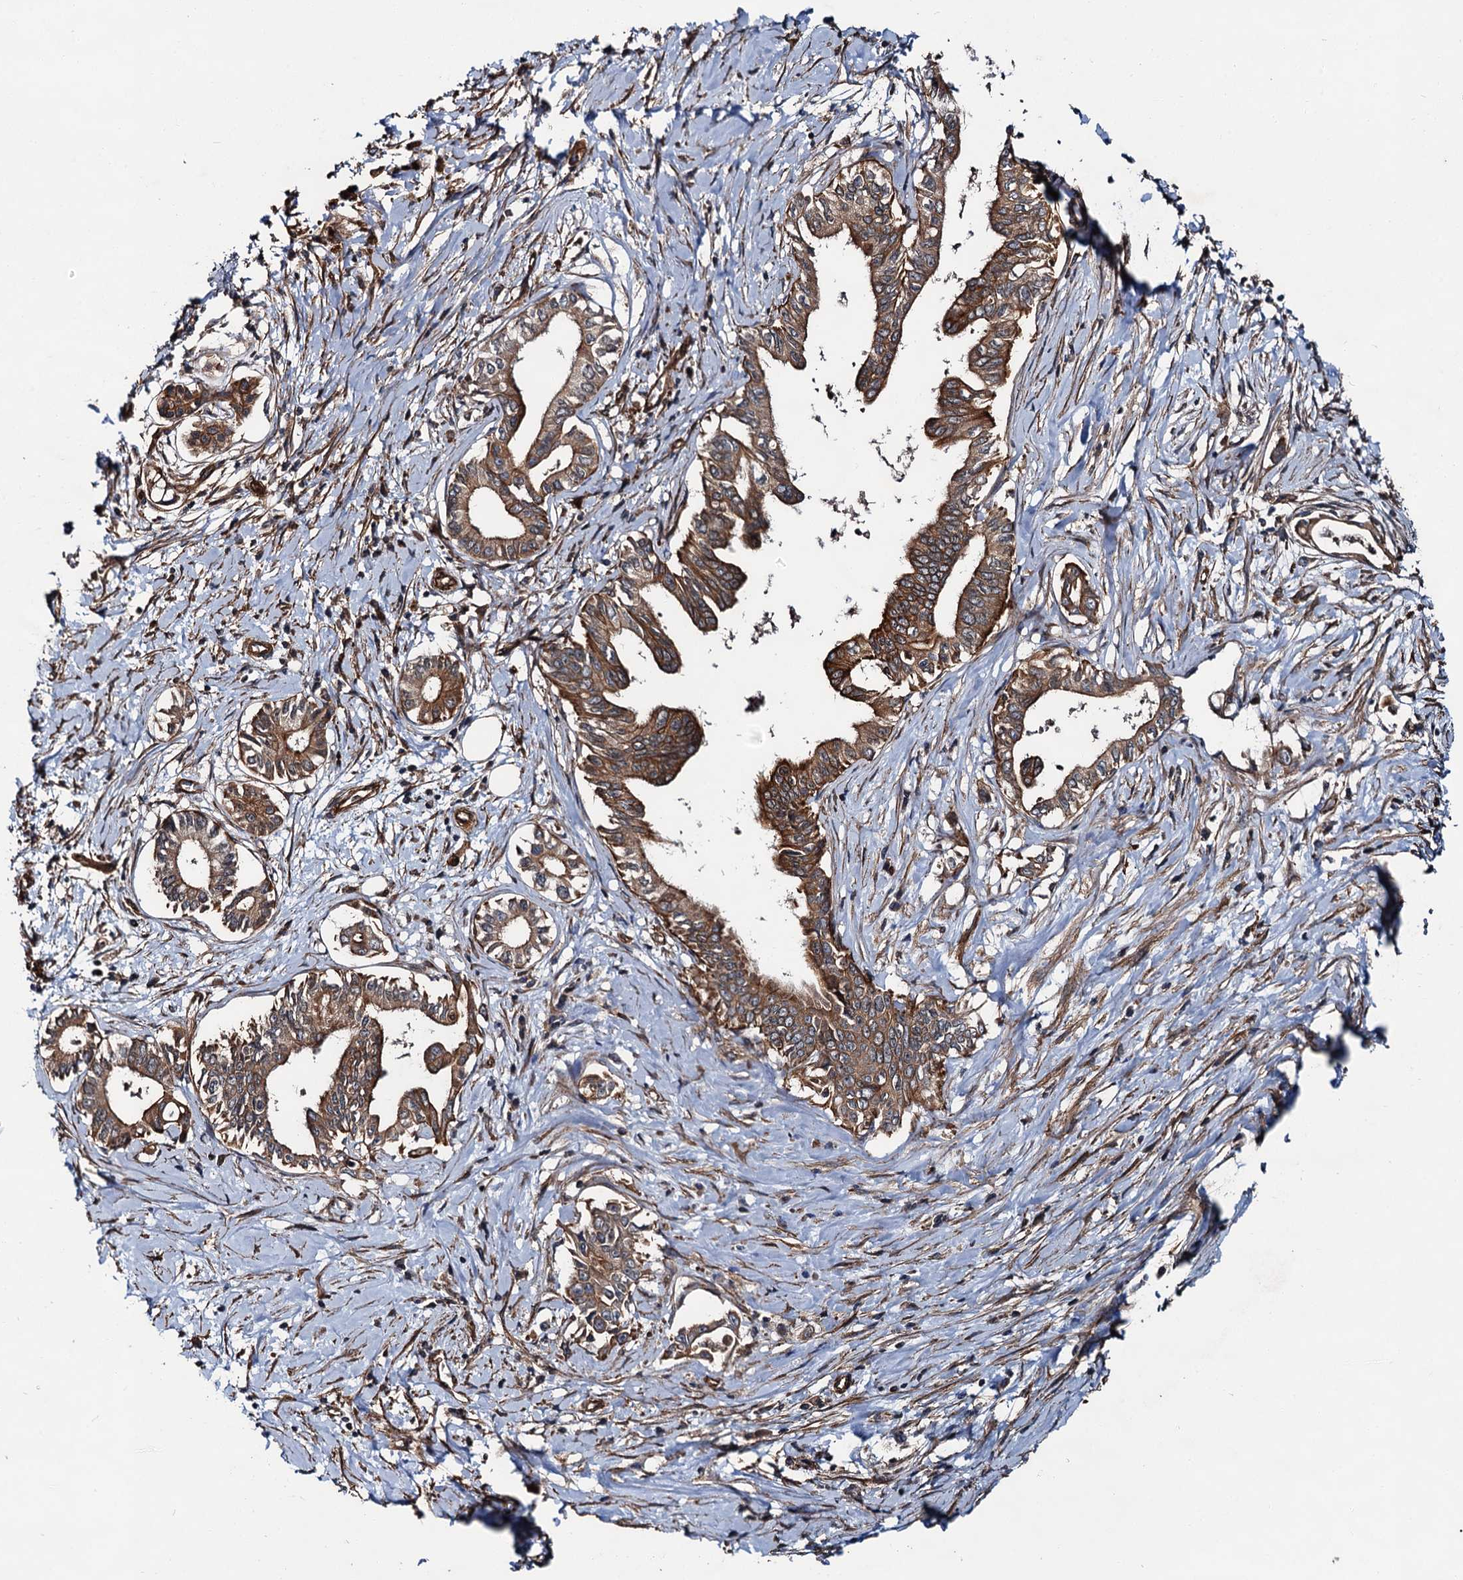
{"staining": {"intensity": "moderate", "quantity": ">75%", "location": "cytoplasmic/membranous"}, "tissue": "pancreatic cancer", "cell_type": "Tumor cells", "image_type": "cancer", "snomed": [{"axis": "morphology", "description": "Adenocarcinoma, NOS"}, {"axis": "topography", "description": "Pancreas"}], "caption": "Immunohistochemical staining of human pancreatic cancer exhibits medium levels of moderate cytoplasmic/membranous positivity in approximately >75% of tumor cells. The staining is performed using DAB (3,3'-diaminobenzidine) brown chromogen to label protein expression. The nuclei are counter-stained blue using hematoxylin.", "gene": "ZFYVE19", "patient": {"sex": "female", "age": 77}}